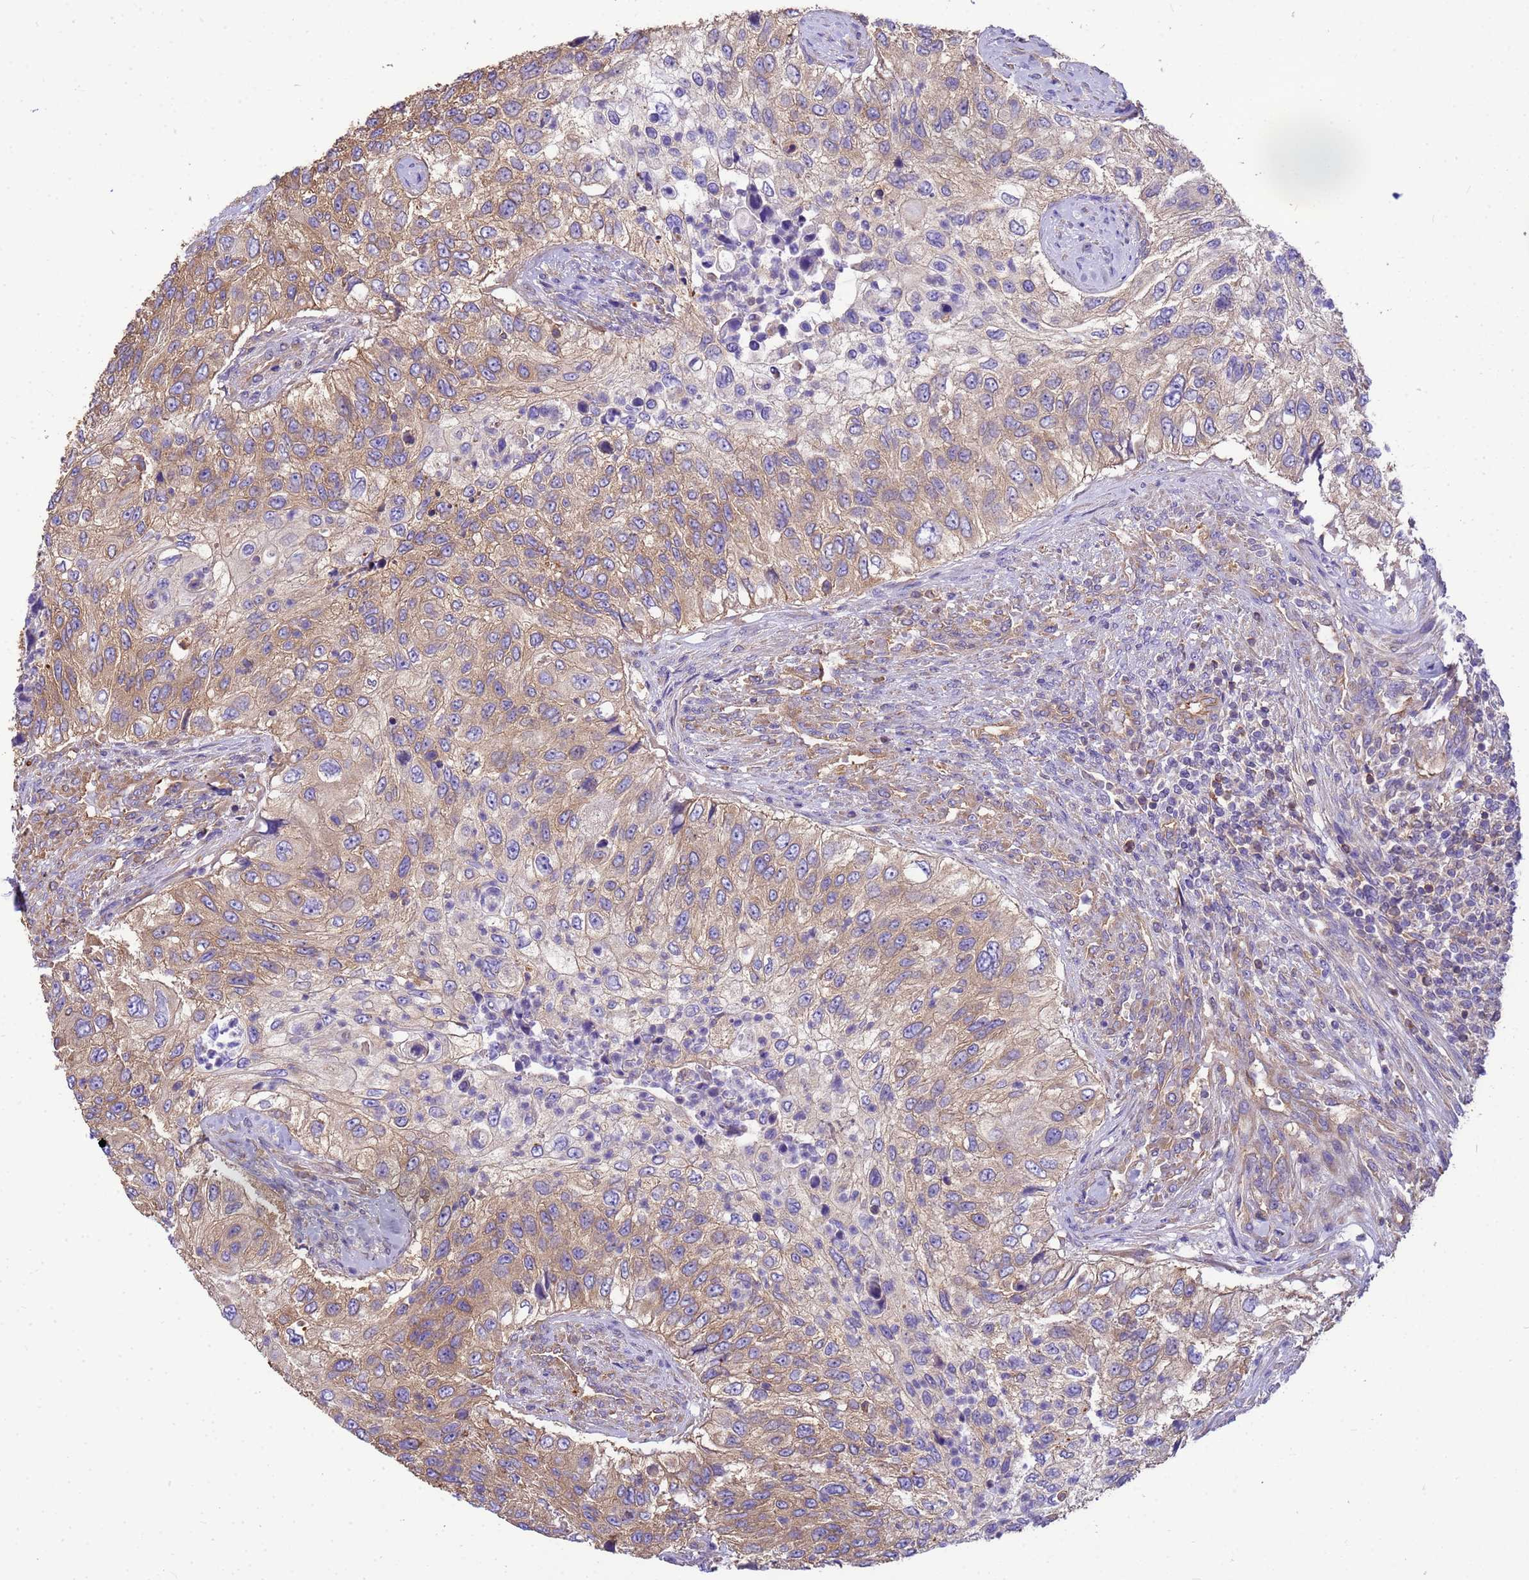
{"staining": {"intensity": "weak", "quantity": ">75%", "location": "cytoplasmic/membranous"}, "tissue": "urothelial cancer", "cell_type": "Tumor cells", "image_type": "cancer", "snomed": [{"axis": "morphology", "description": "Urothelial carcinoma, High grade"}, {"axis": "topography", "description": "Urinary bladder"}], "caption": "Protein analysis of urothelial carcinoma (high-grade) tissue shows weak cytoplasmic/membranous positivity in about >75% of tumor cells. (Stains: DAB (3,3'-diaminobenzidine) in brown, nuclei in blue, Microscopy: brightfield microscopy at high magnification).", "gene": "TUBB1", "patient": {"sex": "female", "age": 60}}